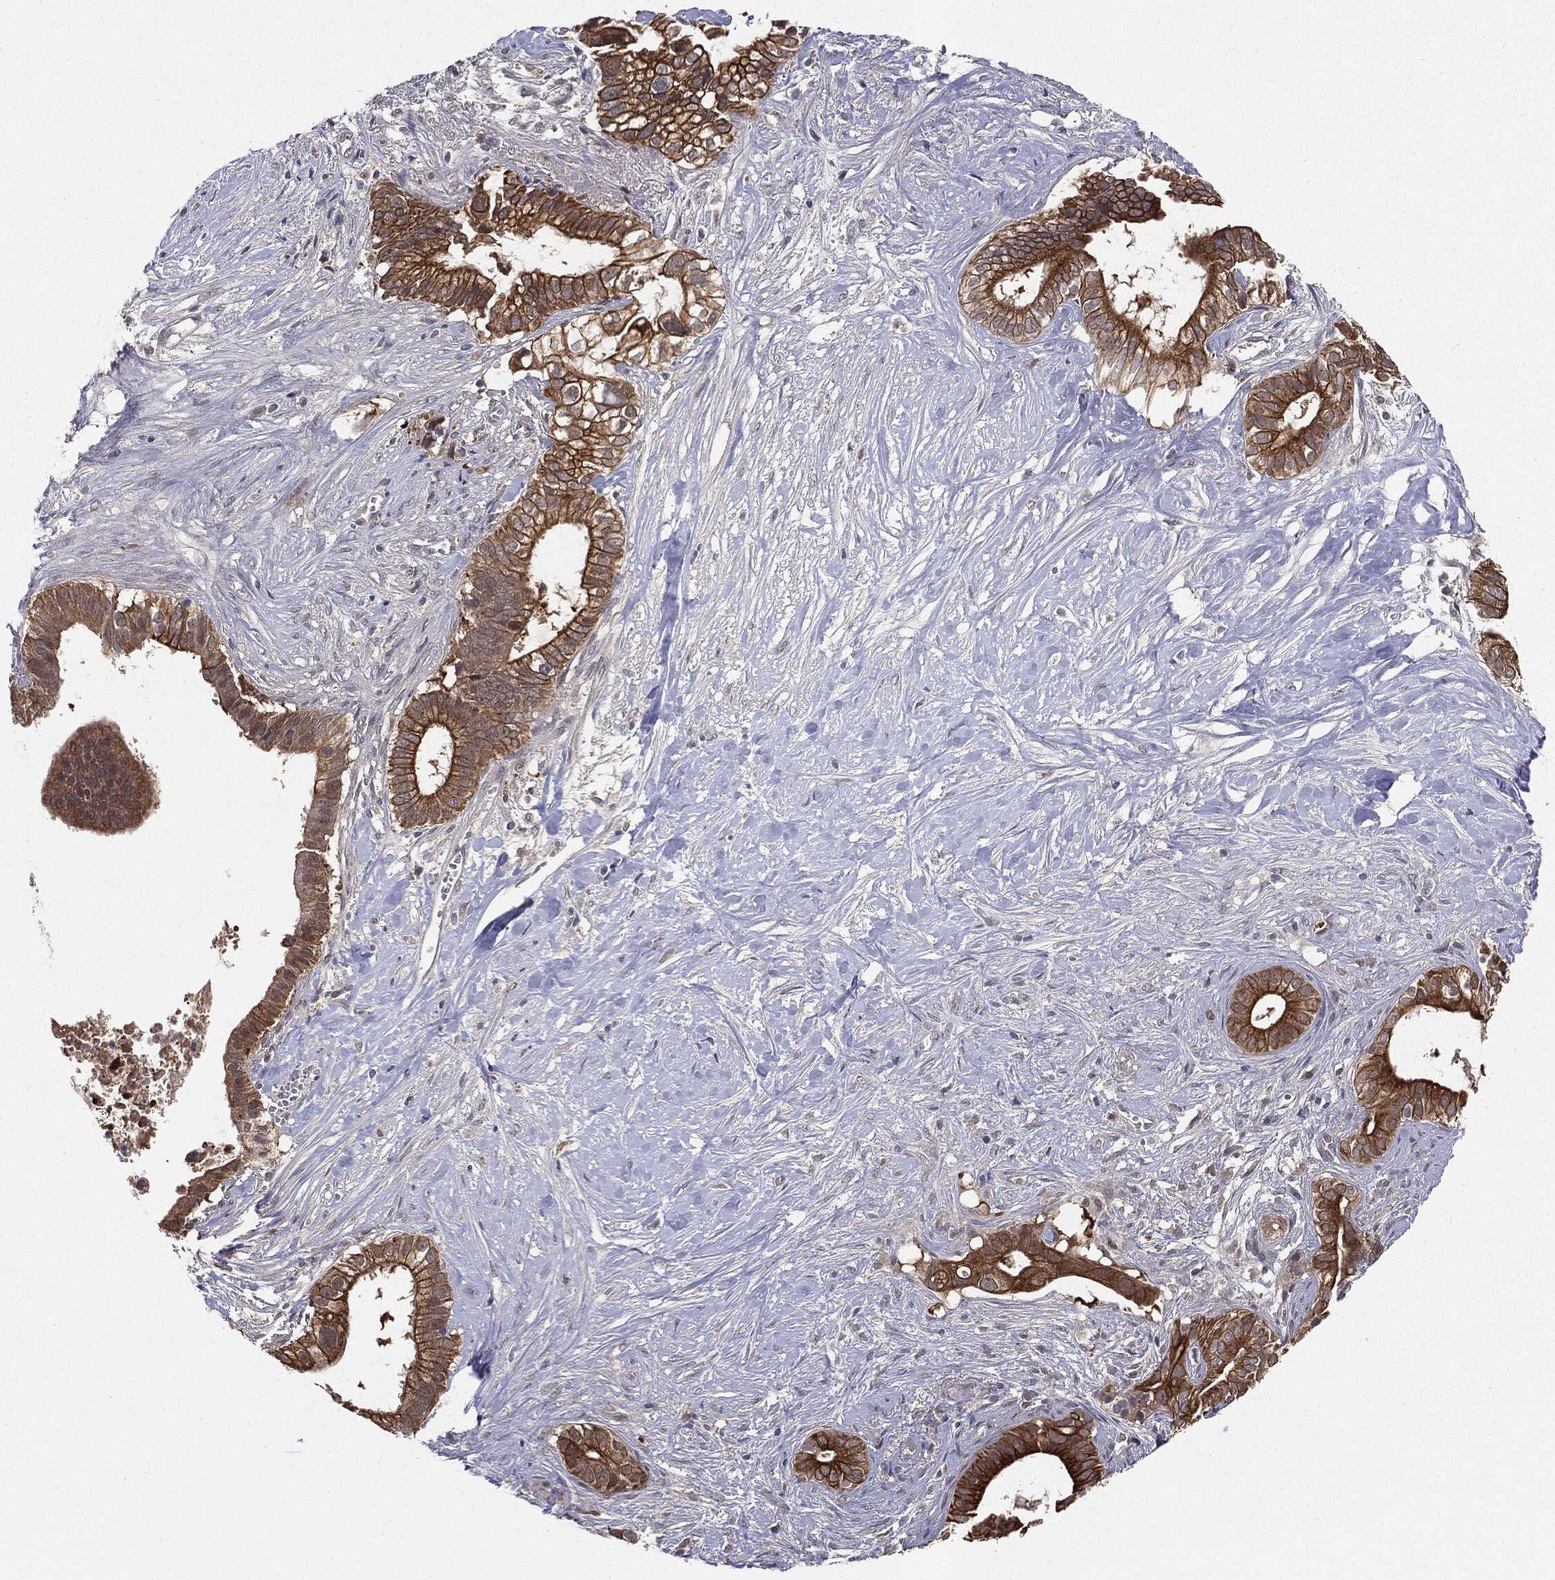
{"staining": {"intensity": "strong", "quantity": ">75%", "location": "cytoplasmic/membranous"}, "tissue": "pancreatic cancer", "cell_type": "Tumor cells", "image_type": "cancer", "snomed": [{"axis": "morphology", "description": "Adenocarcinoma, NOS"}, {"axis": "topography", "description": "Pancreas"}], "caption": "Immunohistochemical staining of pancreatic cancer reveals high levels of strong cytoplasmic/membranous protein expression in approximately >75% of tumor cells.", "gene": "KRT7", "patient": {"sex": "male", "age": 61}}